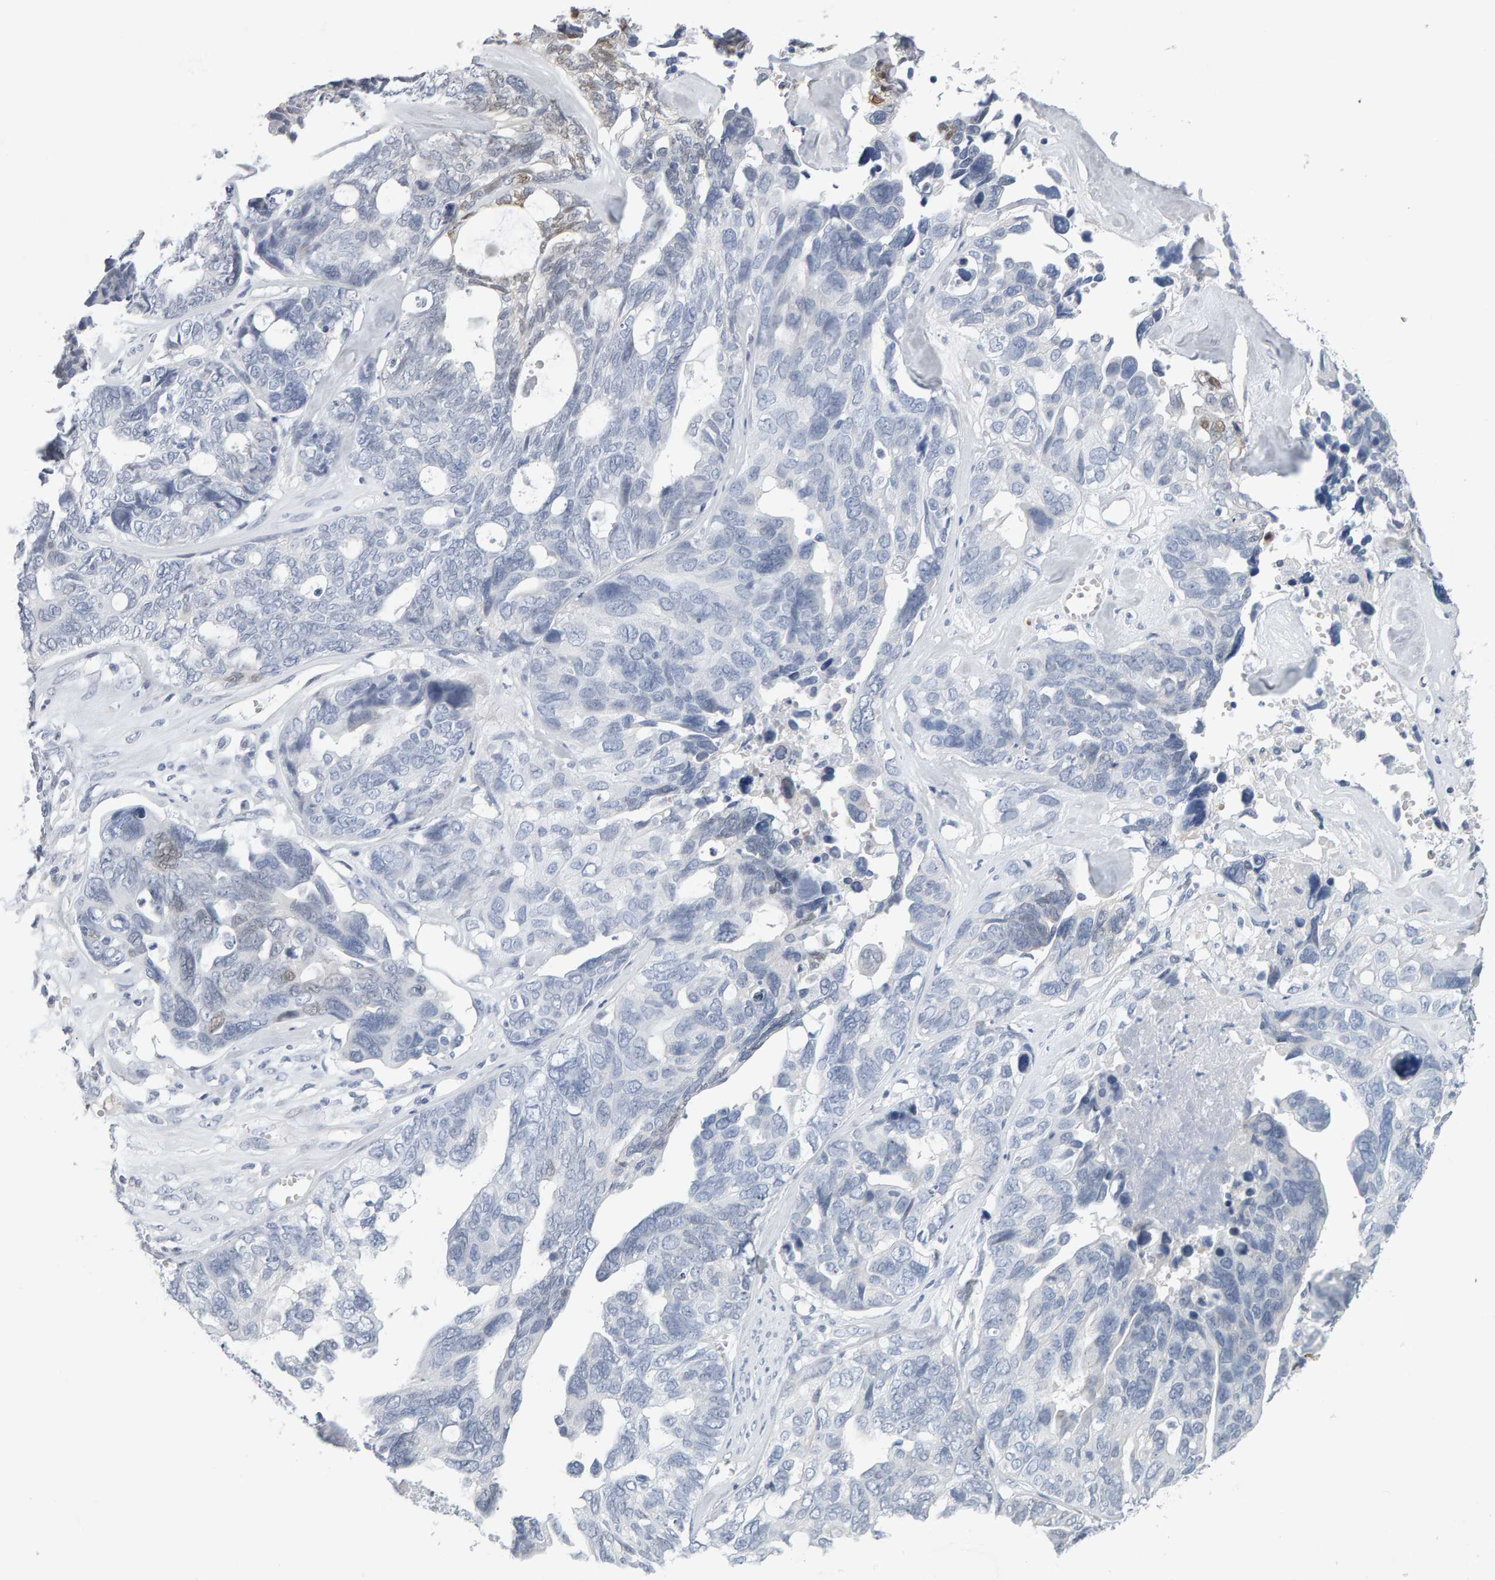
{"staining": {"intensity": "negative", "quantity": "none", "location": "none"}, "tissue": "ovarian cancer", "cell_type": "Tumor cells", "image_type": "cancer", "snomed": [{"axis": "morphology", "description": "Cystadenocarcinoma, serous, NOS"}, {"axis": "topography", "description": "Ovary"}], "caption": "Tumor cells are negative for protein expression in human ovarian cancer (serous cystadenocarcinoma).", "gene": "CTH", "patient": {"sex": "female", "age": 79}}